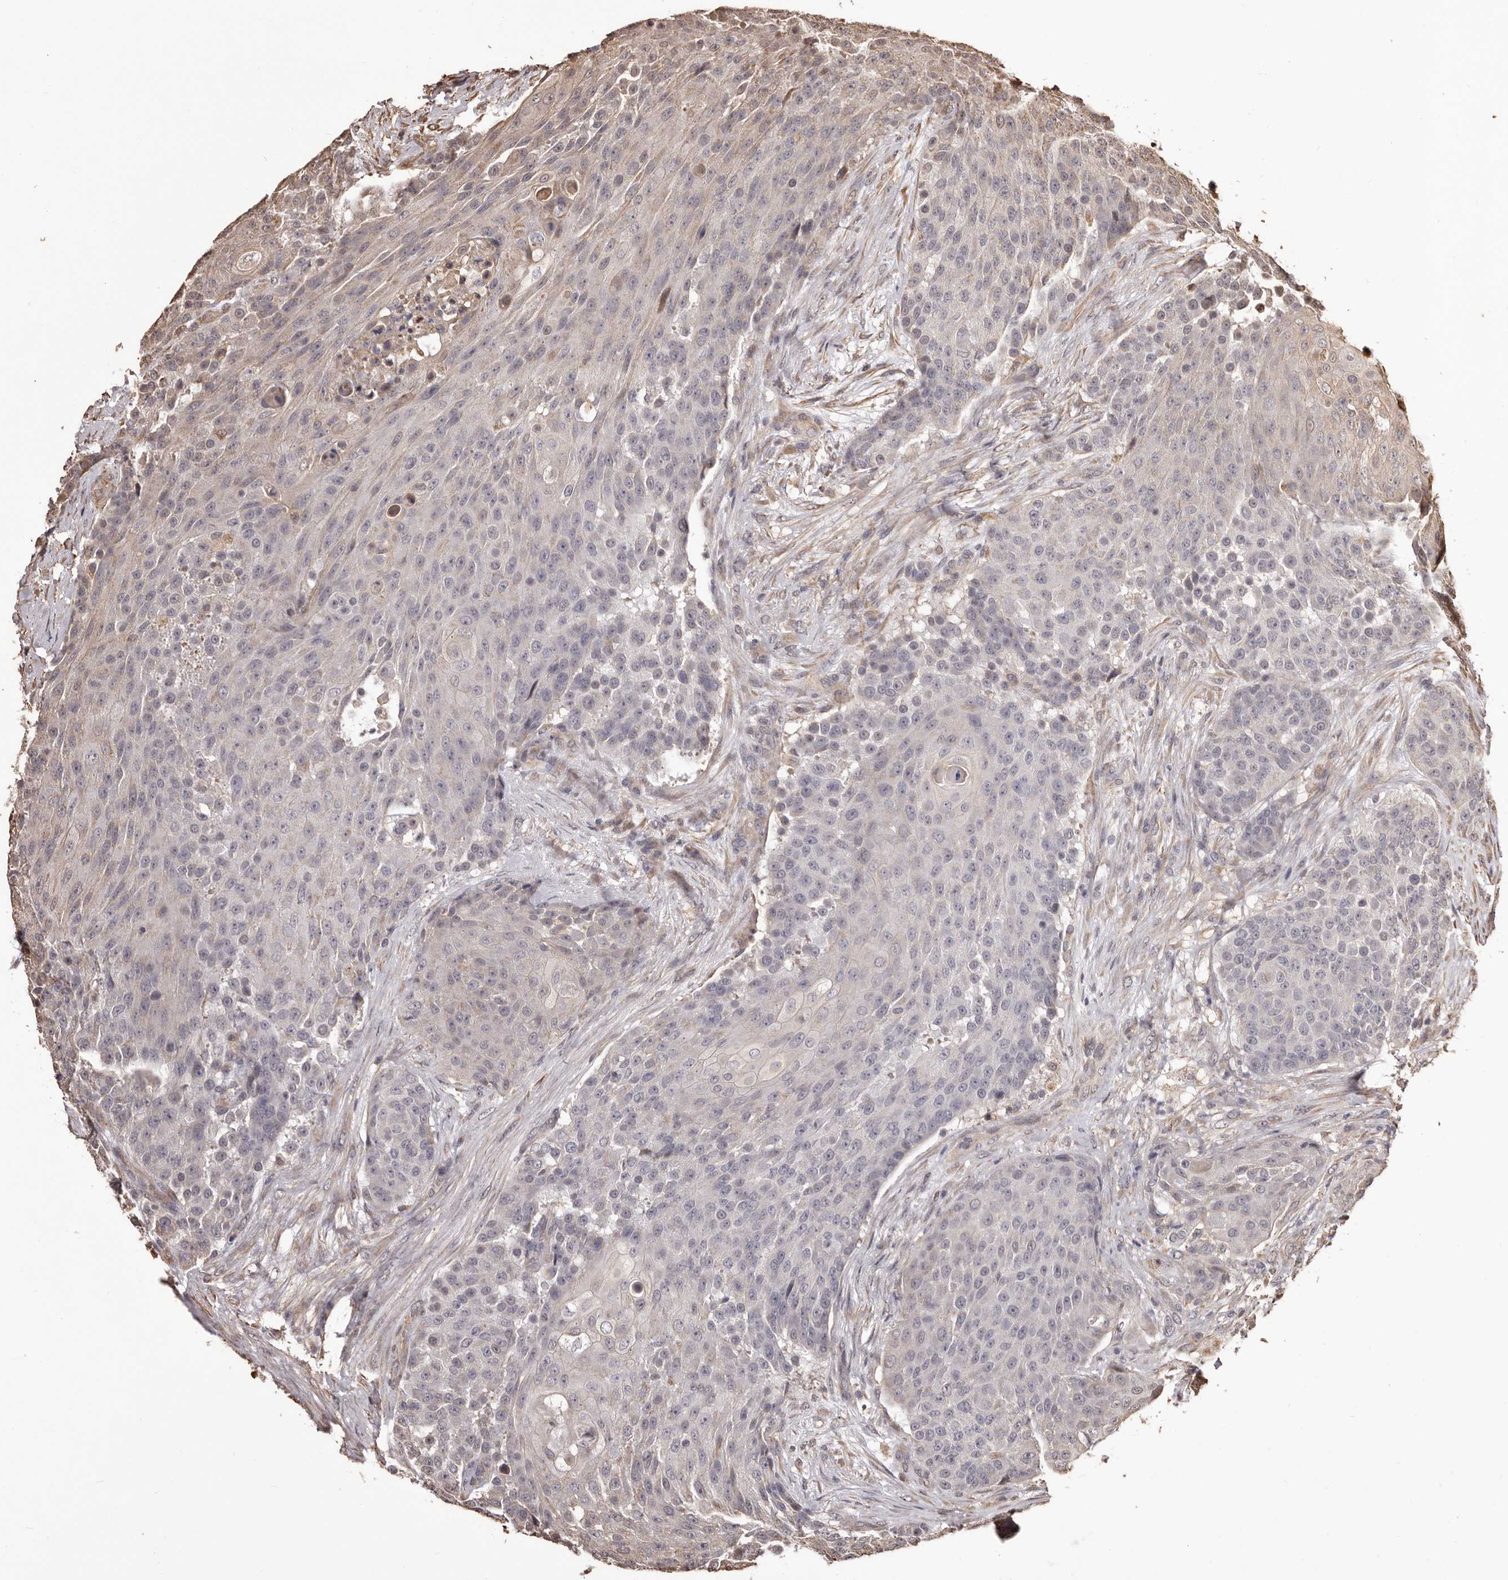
{"staining": {"intensity": "negative", "quantity": "none", "location": "none"}, "tissue": "urothelial cancer", "cell_type": "Tumor cells", "image_type": "cancer", "snomed": [{"axis": "morphology", "description": "Urothelial carcinoma, High grade"}, {"axis": "topography", "description": "Urinary bladder"}], "caption": "IHC photomicrograph of urothelial cancer stained for a protein (brown), which demonstrates no expression in tumor cells.", "gene": "ALPK1", "patient": {"sex": "female", "age": 63}}